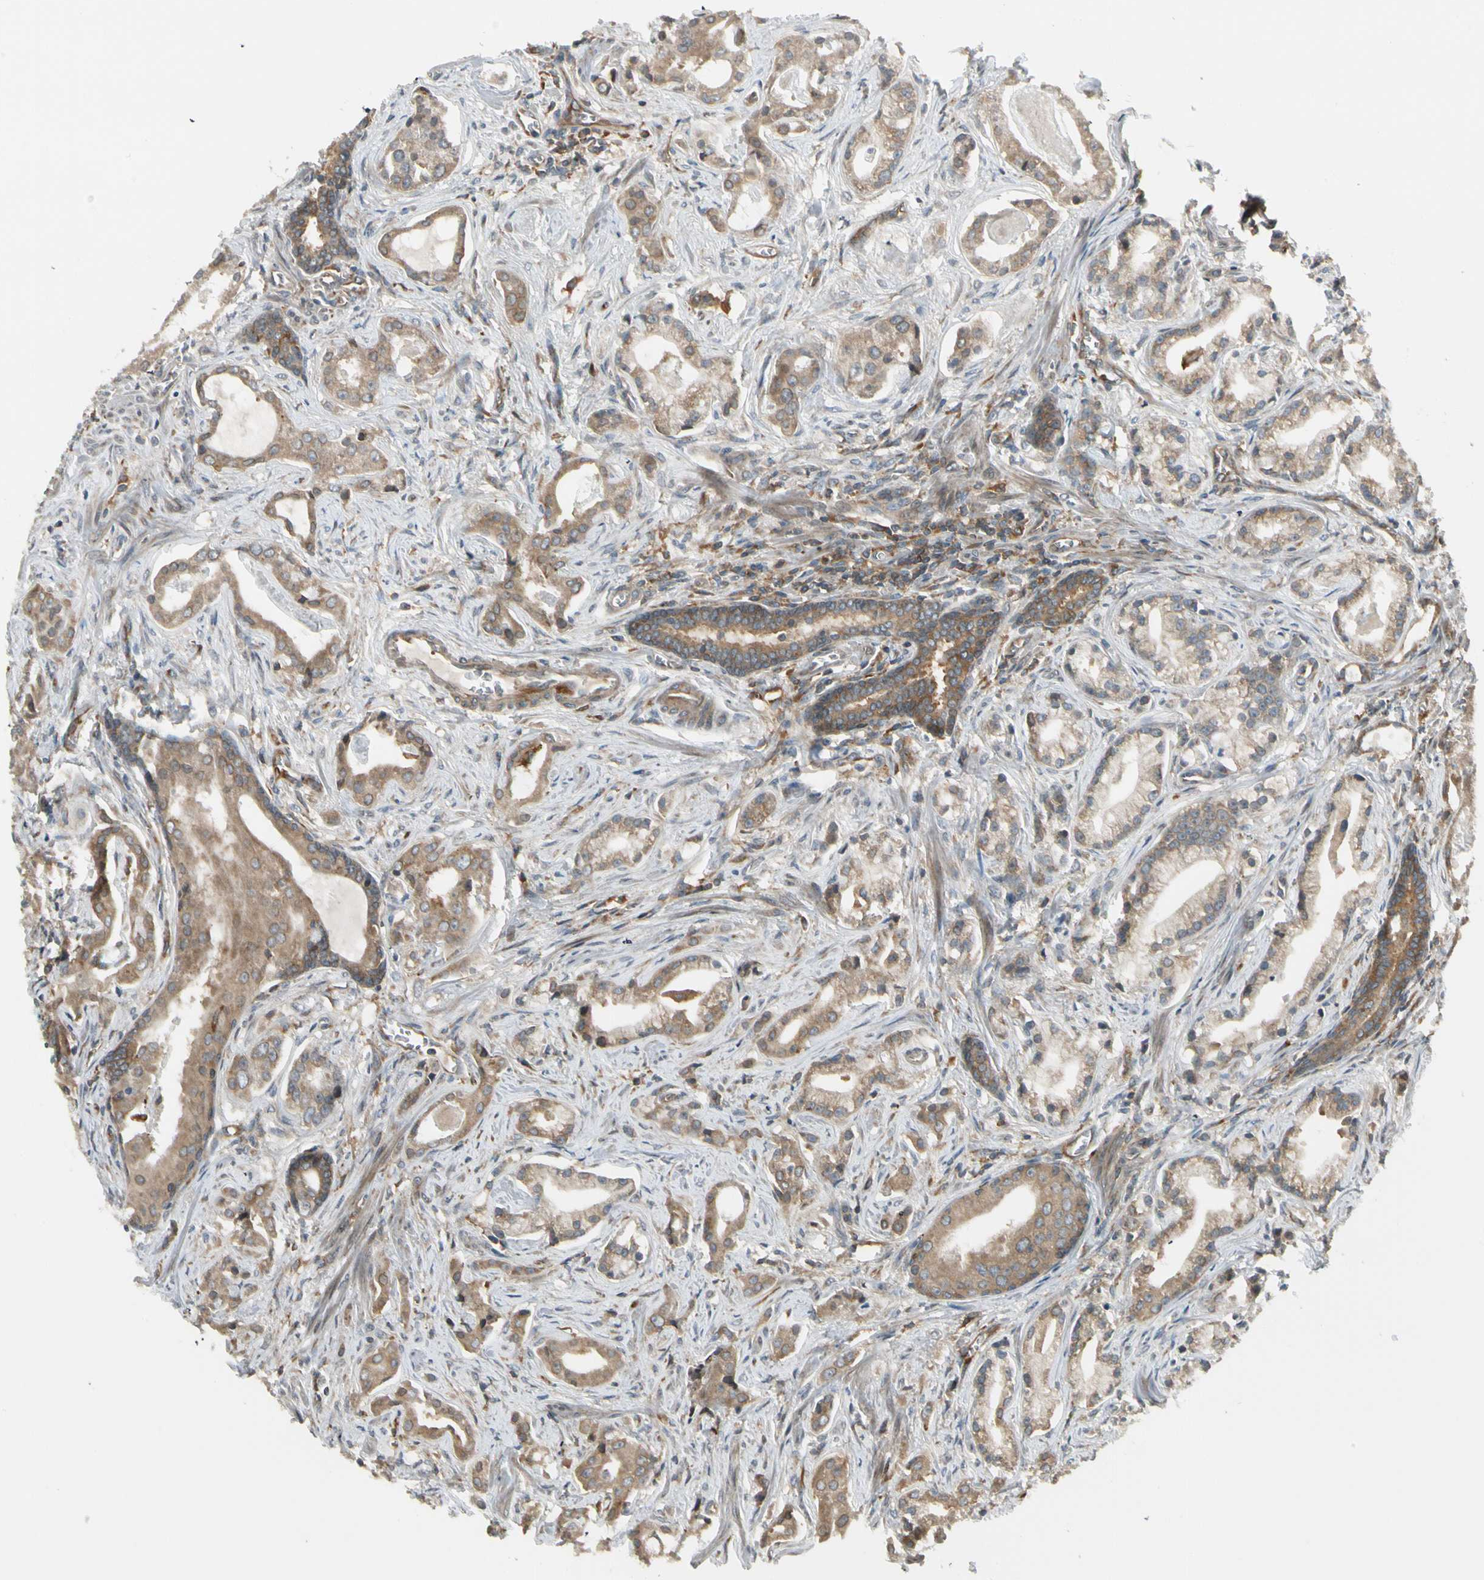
{"staining": {"intensity": "moderate", "quantity": ">75%", "location": "cytoplasmic/membranous"}, "tissue": "prostate cancer", "cell_type": "Tumor cells", "image_type": "cancer", "snomed": [{"axis": "morphology", "description": "Adenocarcinoma, Low grade"}, {"axis": "topography", "description": "Prostate"}], "caption": "This histopathology image shows immunohistochemistry (IHC) staining of human prostate low-grade adenocarcinoma, with medium moderate cytoplasmic/membranous staining in about >75% of tumor cells.", "gene": "TRIO", "patient": {"sex": "male", "age": 59}}